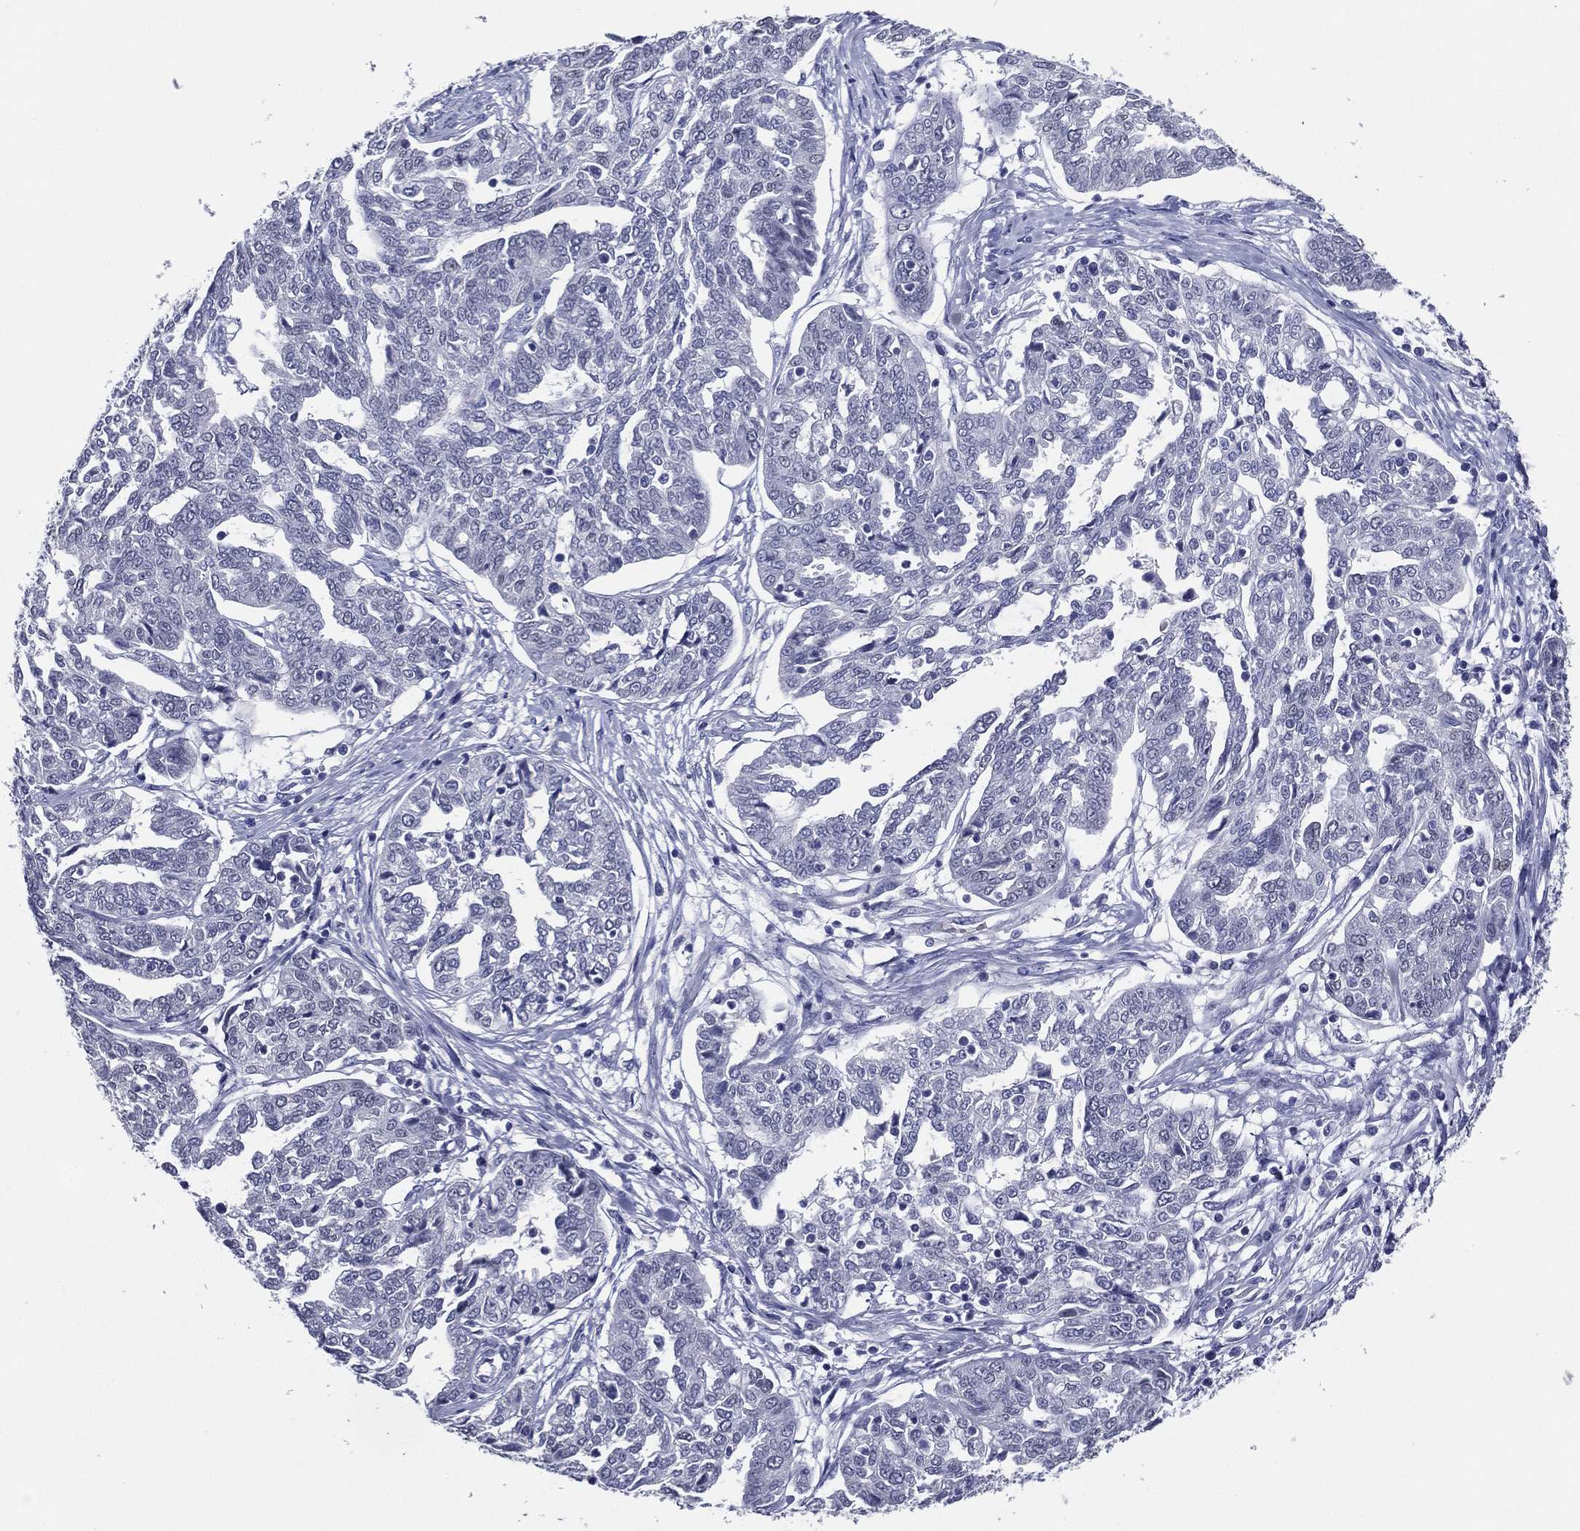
{"staining": {"intensity": "negative", "quantity": "none", "location": "none"}, "tissue": "ovarian cancer", "cell_type": "Tumor cells", "image_type": "cancer", "snomed": [{"axis": "morphology", "description": "Cystadenocarcinoma, serous, NOS"}, {"axis": "topography", "description": "Ovary"}], "caption": "Serous cystadenocarcinoma (ovarian) was stained to show a protein in brown. There is no significant expression in tumor cells. Nuclei are stained in blue.", "gene": "TFAP2A", "patient": {"sex": "female", "age": 67}}